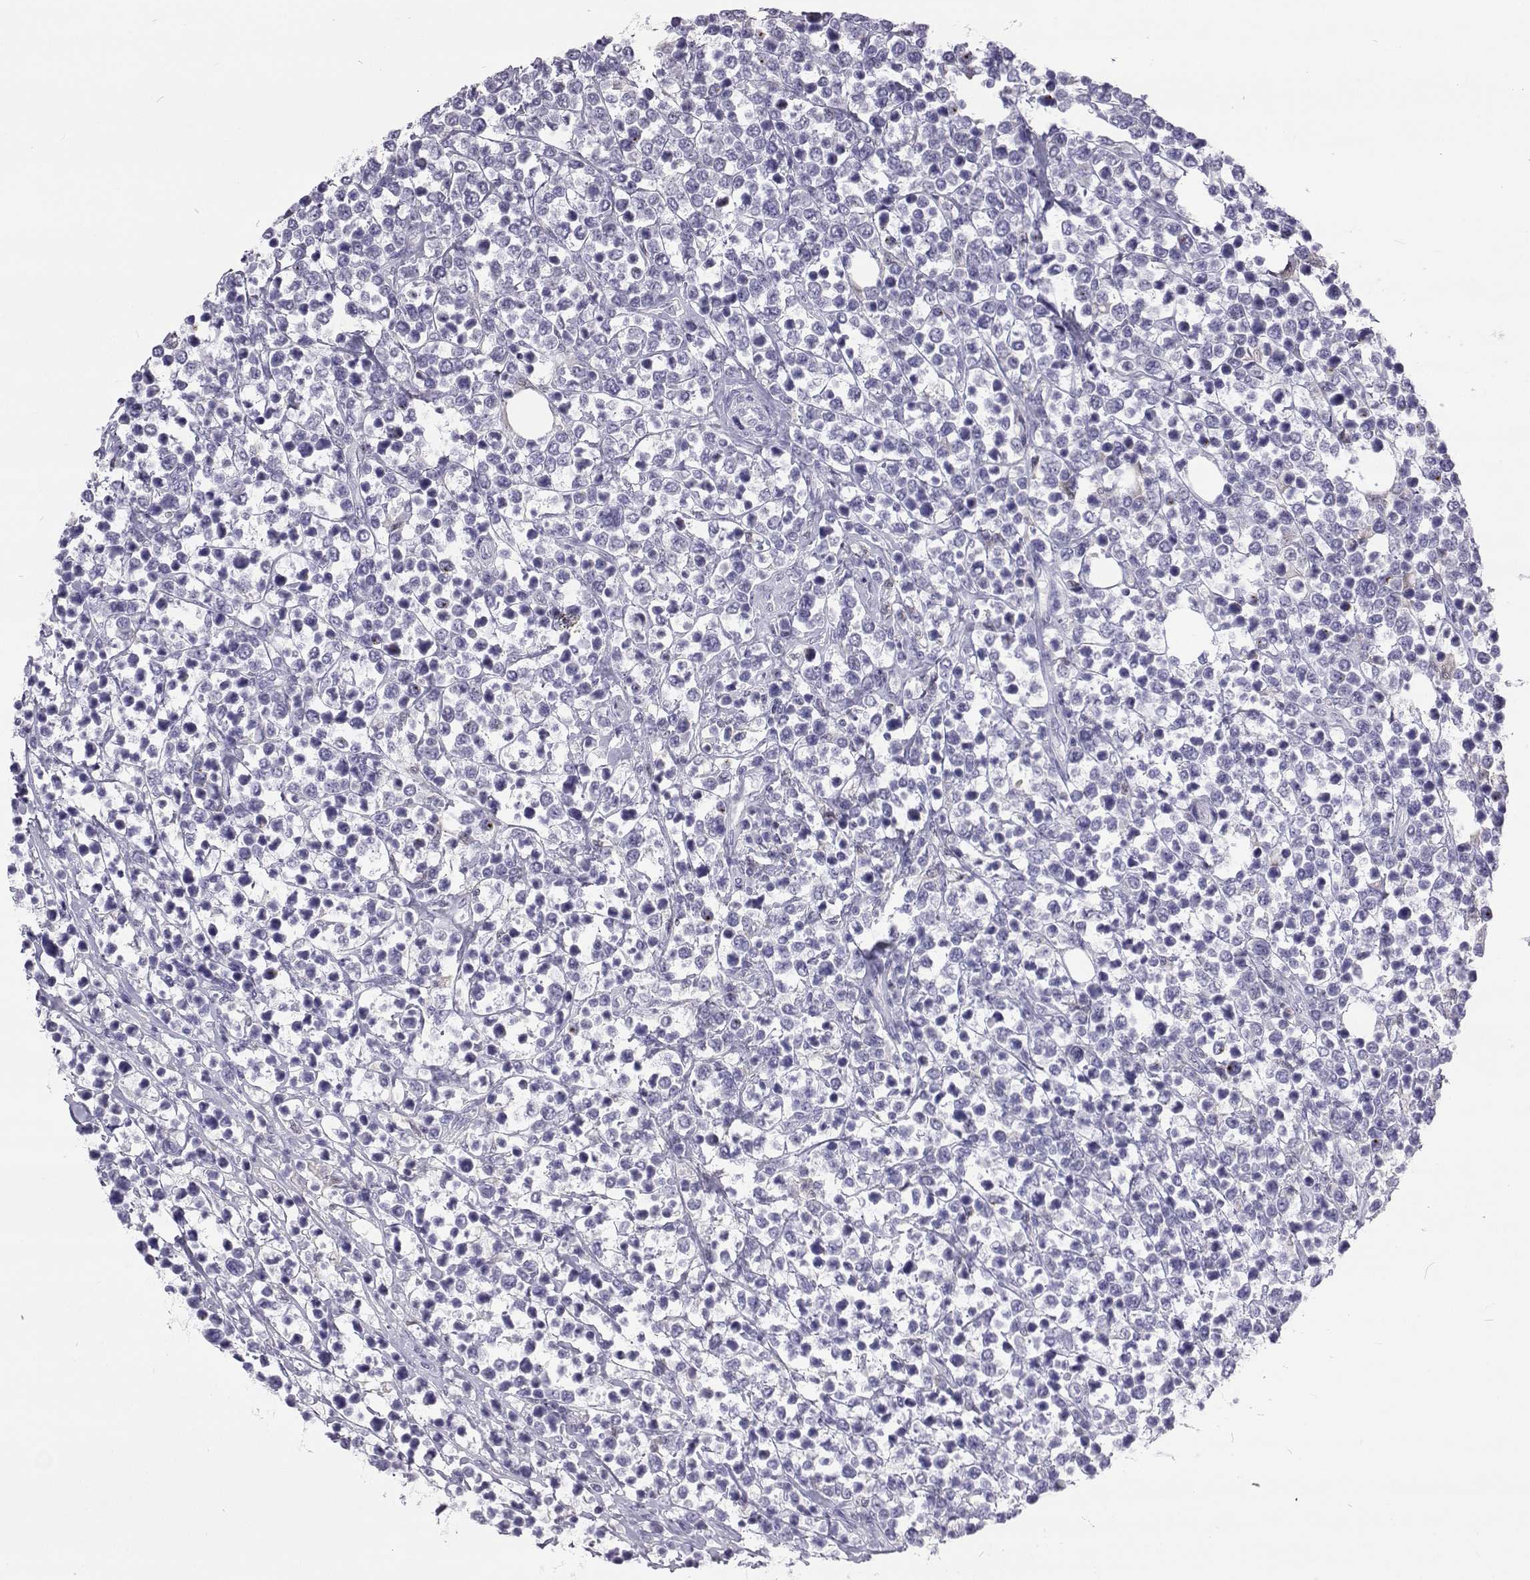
{"staining": {"intensity": "negative", "quantity": "none", "location": "none"}, "tissue": "lymphoma", "cell_type": "Tumor cells", "image_type": "cancer", "snomed": [{"axis": "morphology", "description": "Malignant lymphoma, non-Hodgkin's type, High grade"}, {"axis": "topography", "description": "Soft tissue"}], "caption": "This is an IHC micrograph of lymphoma. There is no staining in tumor cells.", "gene": "GALM", "patient": {"sex": "female", "age": 56}}